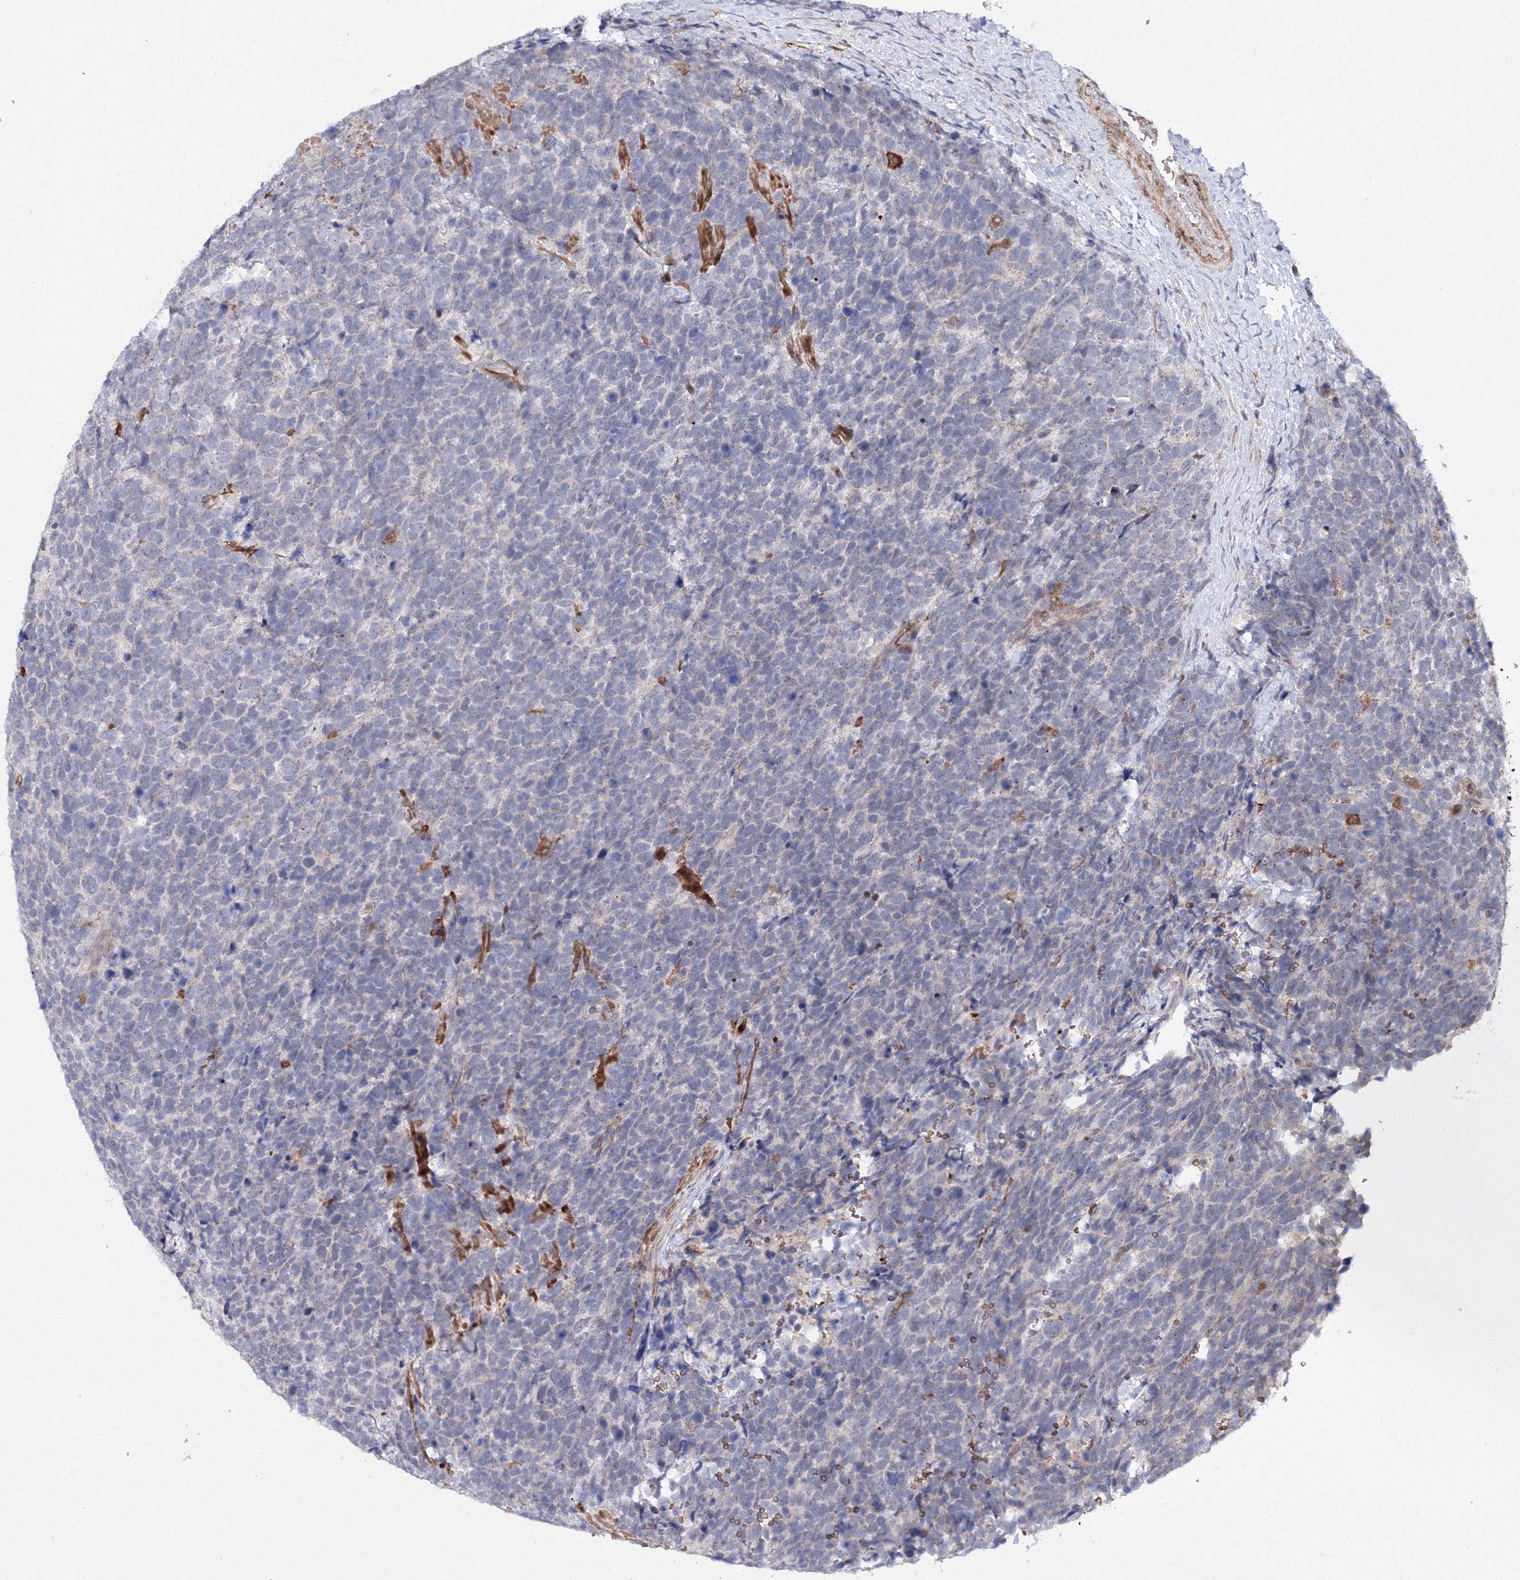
{"staining": {"intensity": "negative", "quantity": "none", "location": "none"}, "tissue": "urothelial cancer", "cell_type": "Tumor cells", "image_type": "cancer", "snomed": [{"axis": "morphology", "description": "Urothelial carcinoma, High grade"}, {"axis": "topography", "description": "Urinary bladder"}], "caption": "Tumor cells are negative for brown protein staining in urothelial cancer.", "gene": "C11orf52", "patient": {"sex": "female", "age": 82}}